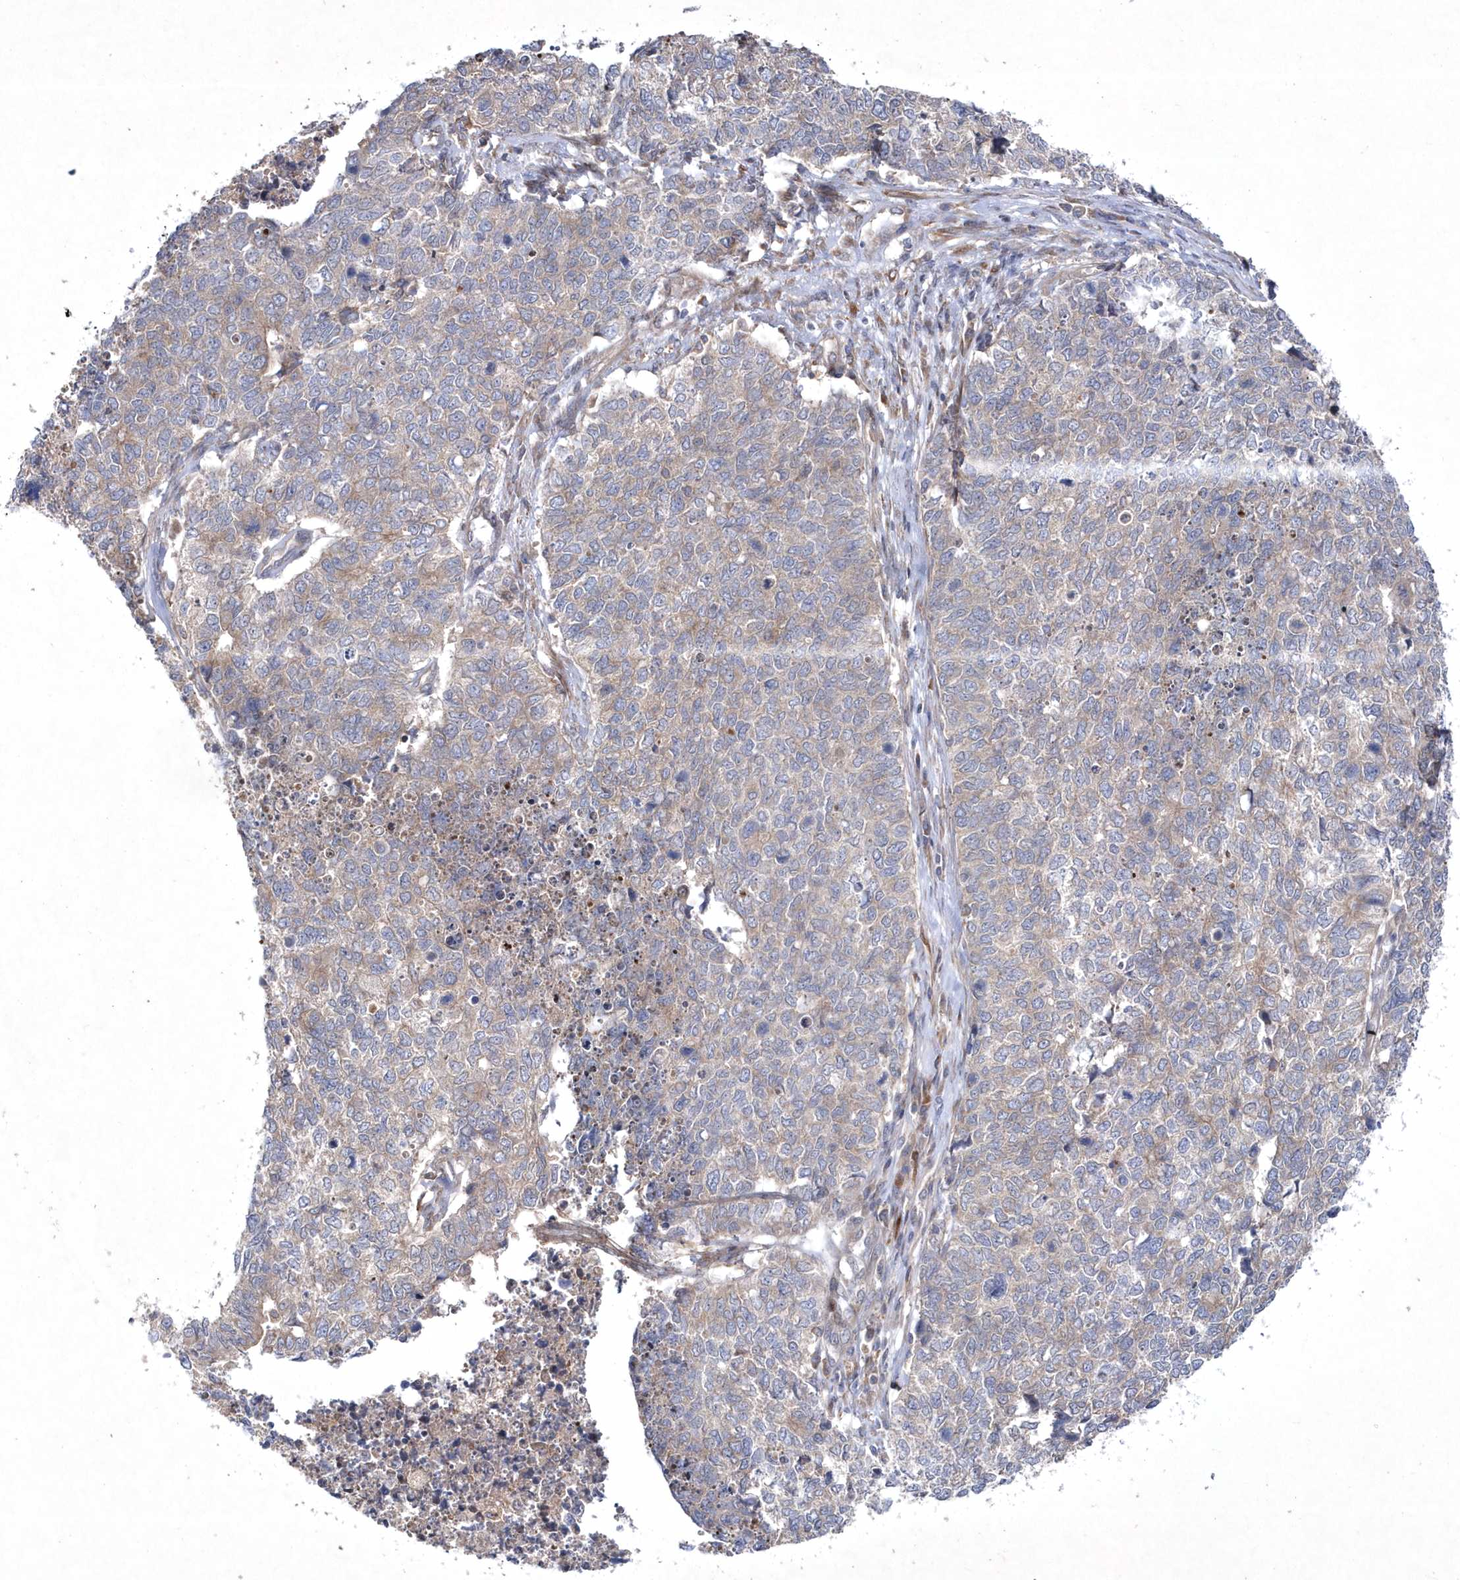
{"staining": {"intensity": "weak", "quantity": "<25%", "location": "cytoplasmic/membranous"}, "tissue": "cervical cancer", "cell_type": "Tumor cells", "image_type": "cancer", "snomed": [{"axis": "morphology", "description": "Squamous cell carcinoma, NOS"}, {"axis": "topography", "description": "Cervix"}], "caption": "Immunohistochemical staining of human cervical squamous cell carcinoma displays no significant positivity in tumor cells. (Immunohistochemistry, brightfield microscopy, high magnification).", "gene": "DSPP", "patient": {"sex": "female", "age": 63}}